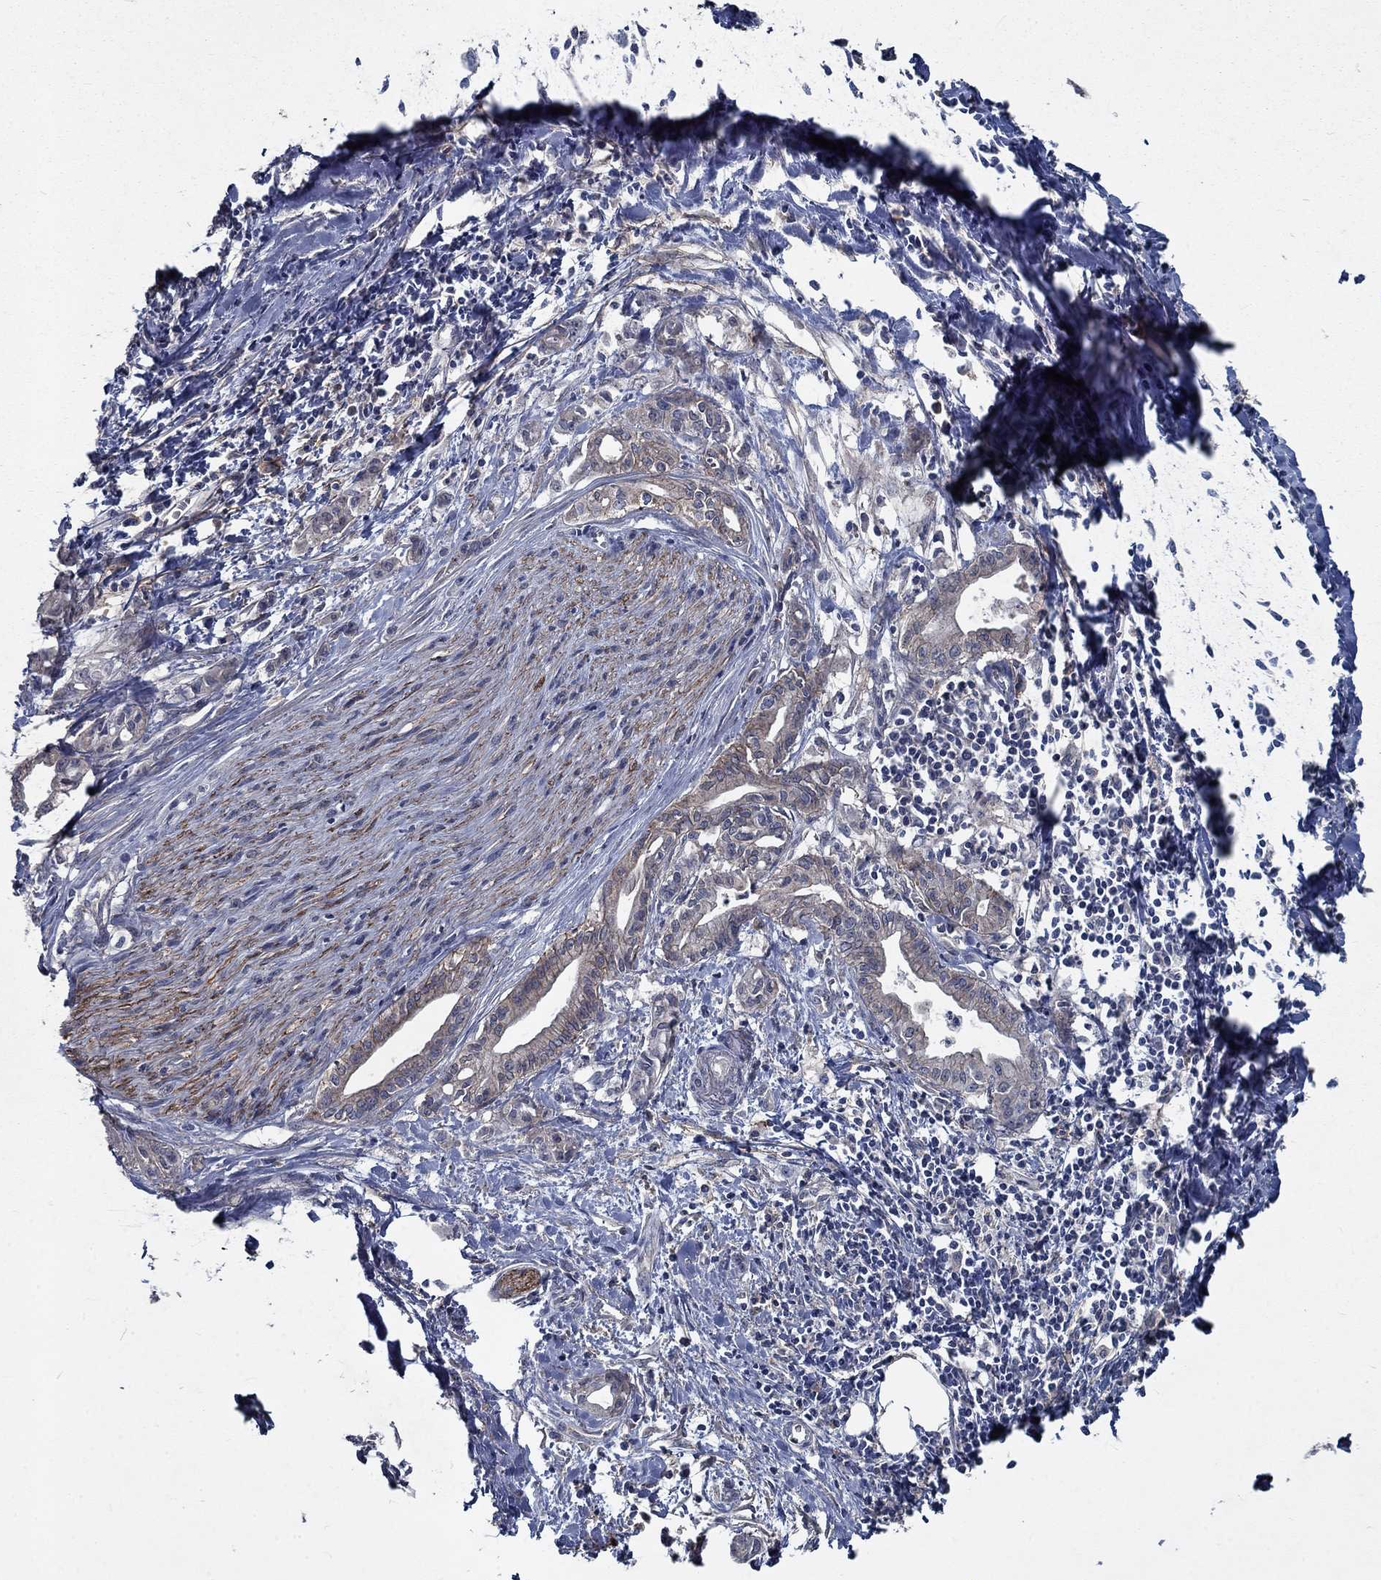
{"staining": {"intensity": "weak", "quantity": "<25%", "location": "cytoplasmic/membranous"}, "tissue": "pancreatic cancer", "cell_type": "Tumor cells", "image_type": "cancer", "snomed": [{"axis": "morphology", "description": "Adenocarcinoma, NOS"}, {"axis": "topography", "description": "Pancreas"}], "caption": "Human pancreatic adenocarcinoma stained for a protein using immunohistochemistry reveals no expression in tumor cells.", "gene": "SLC44A1", "patient": {"sex": "male", "age": 71}}